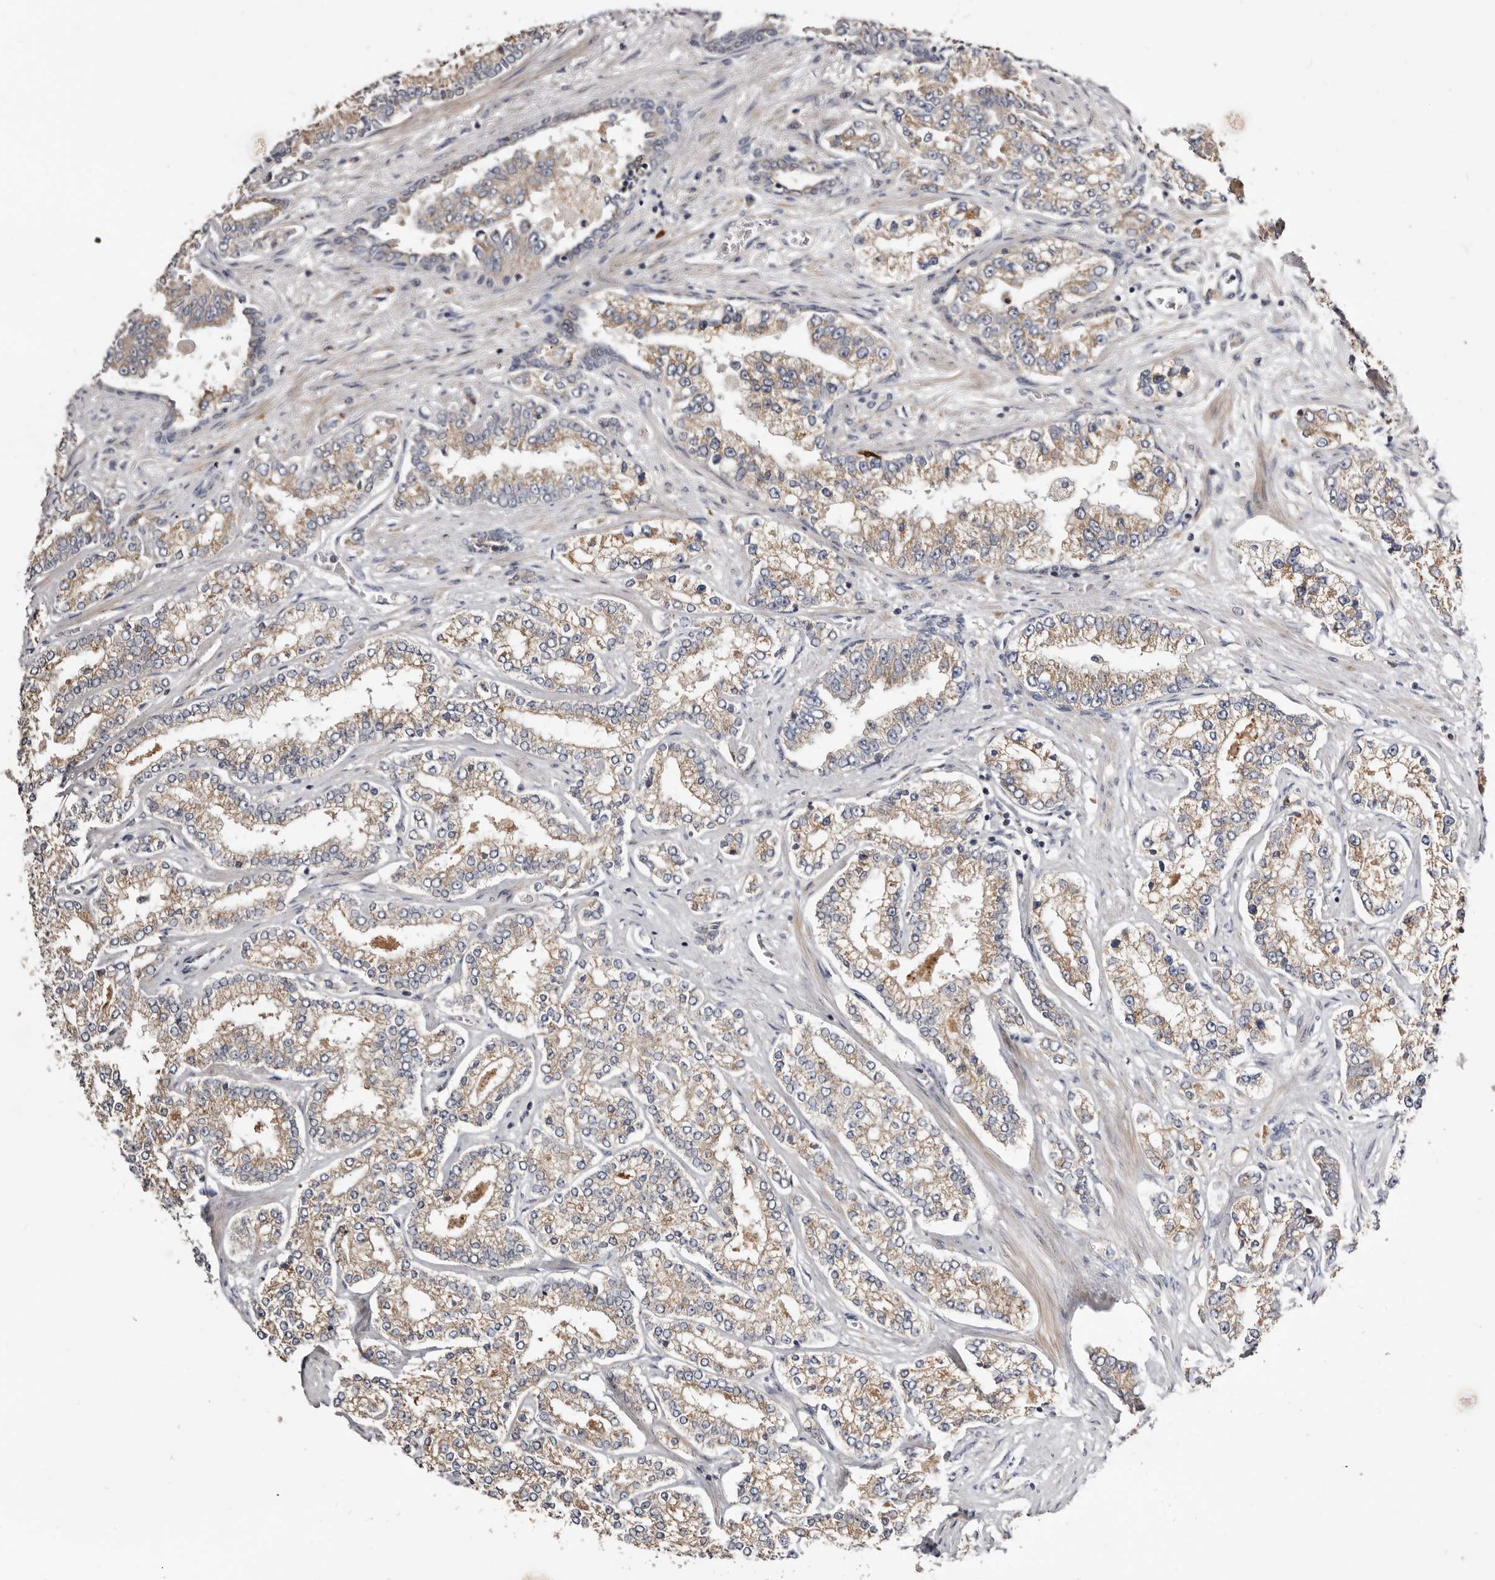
{"staining": {"intensity": "weak", "quantity": ">75%", "location": "cytoplasmic/membranous"}, "tissue": "prostate cancer", "cell_type": "Tumor cells", "image_type": "cancer", "snomed": [{"axis": "morphology", "description": "Normal tissue, NOS"}, {"axis": "morphology", "description": "Adenocarcinoma, High grade"}, {"axis": "topography", "description": "Prostate"}], "caption": "Prostate cancer (high-grade adenocarcinoma) stained with a brown dye displays weak cytoplasmic/membranous positive expression in about >75% of tumor cells.", "gene": "ASIC5", "patient": {"sex": "male", "age": 83}}